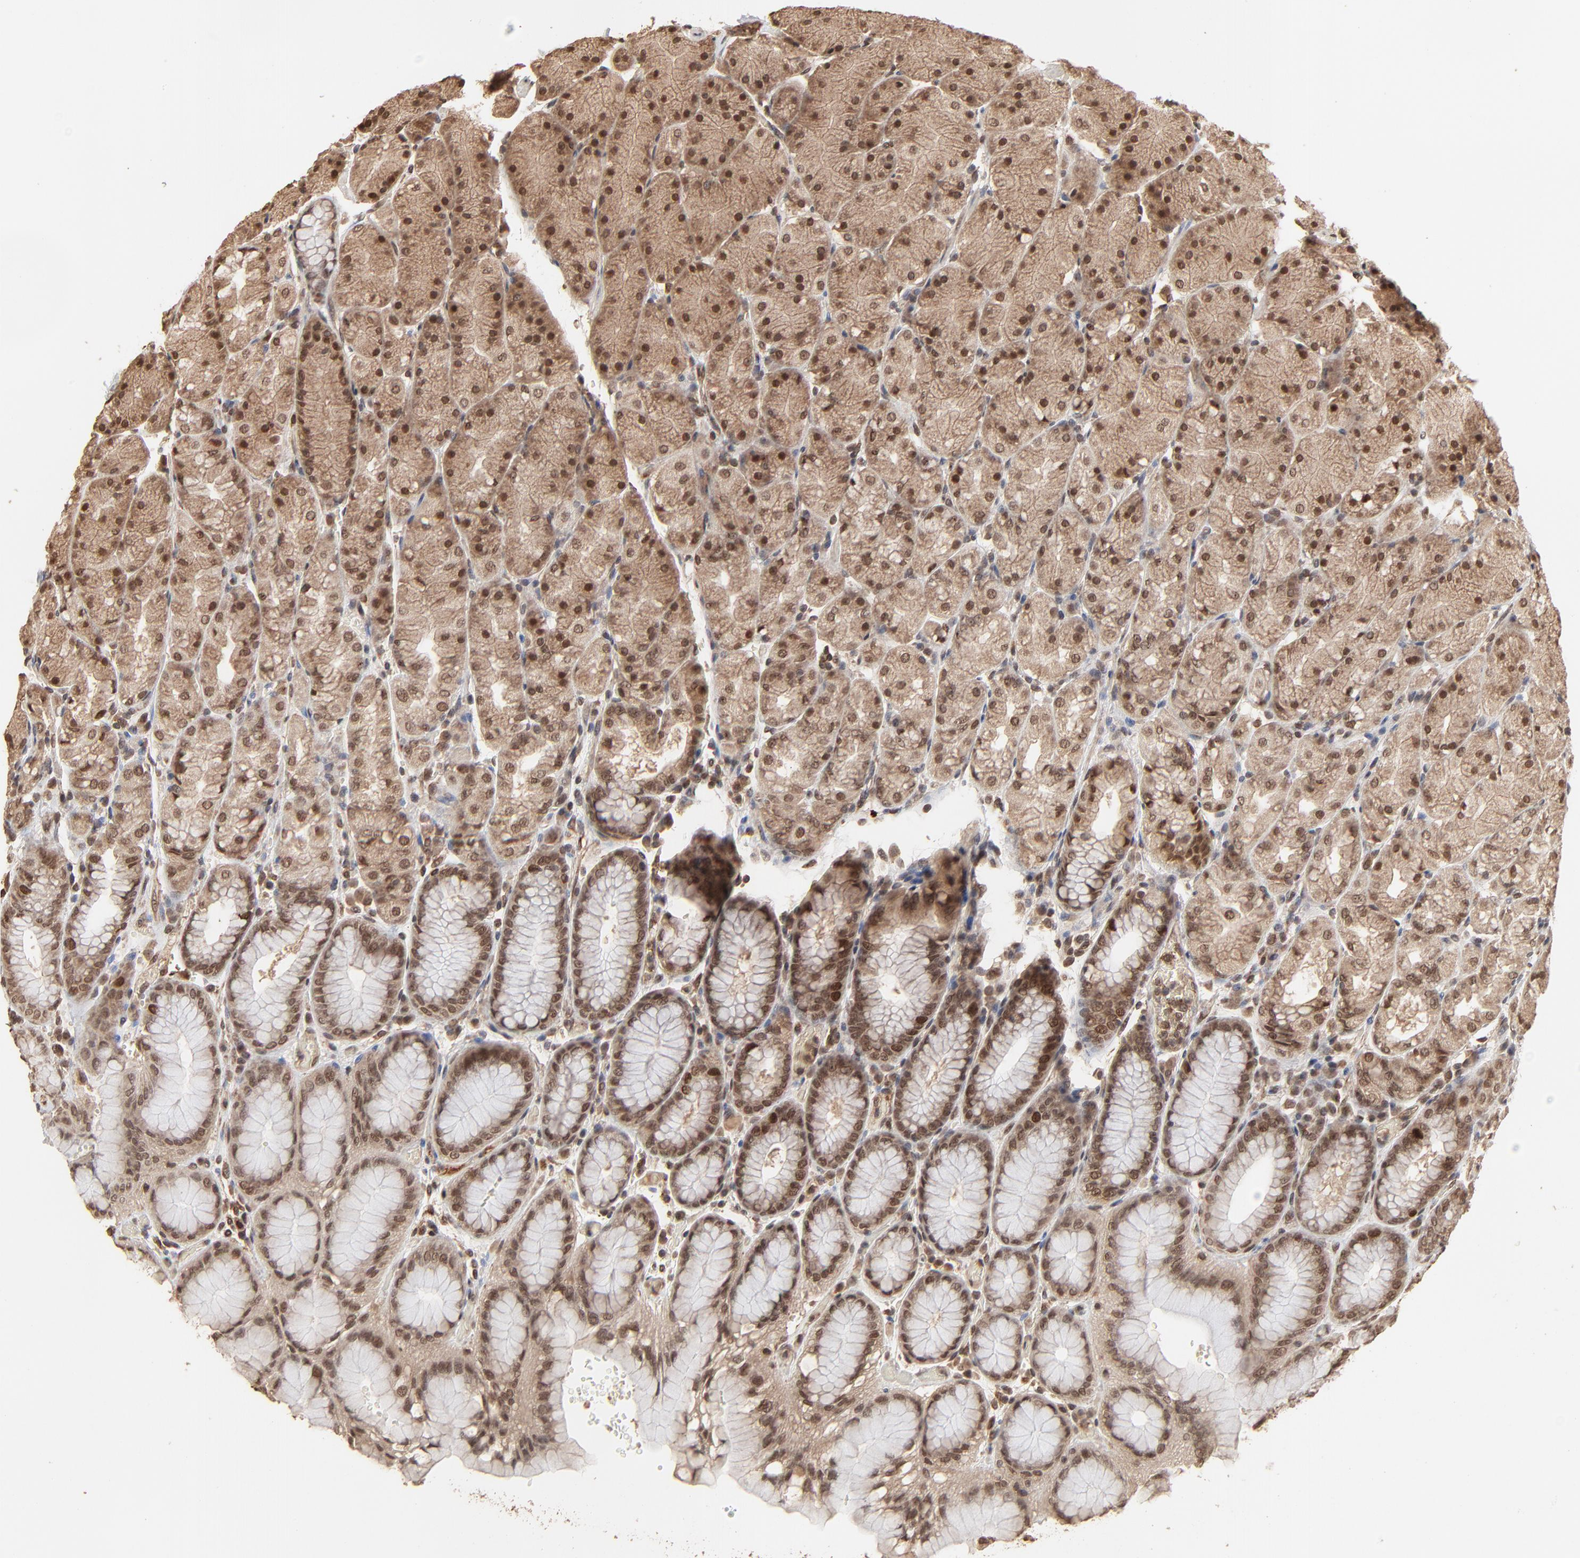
{"staining": {"intensity": "moderate", "quantity": ">75%", "location": "cytoplasmic/membranous,nuclear"}, "tissue": "stomach", "cell_type": "Glandular cells", "image_type": "normal", "snomed": [{"axis": "morphology", "description": "Normal tissue, NOS"}, {"axis": "topography", "description": "Stomach, upper"}, {"axis": "topography", "description": "Stomach"}], "caption": "Stomach stained with a brown dye exhibits moderate cytoplasmic/membranous,nuclear positive staining in about >75% of glandular cells.", "gene": "FAM227A", "patient": {"sex": "male", "age": 76}}